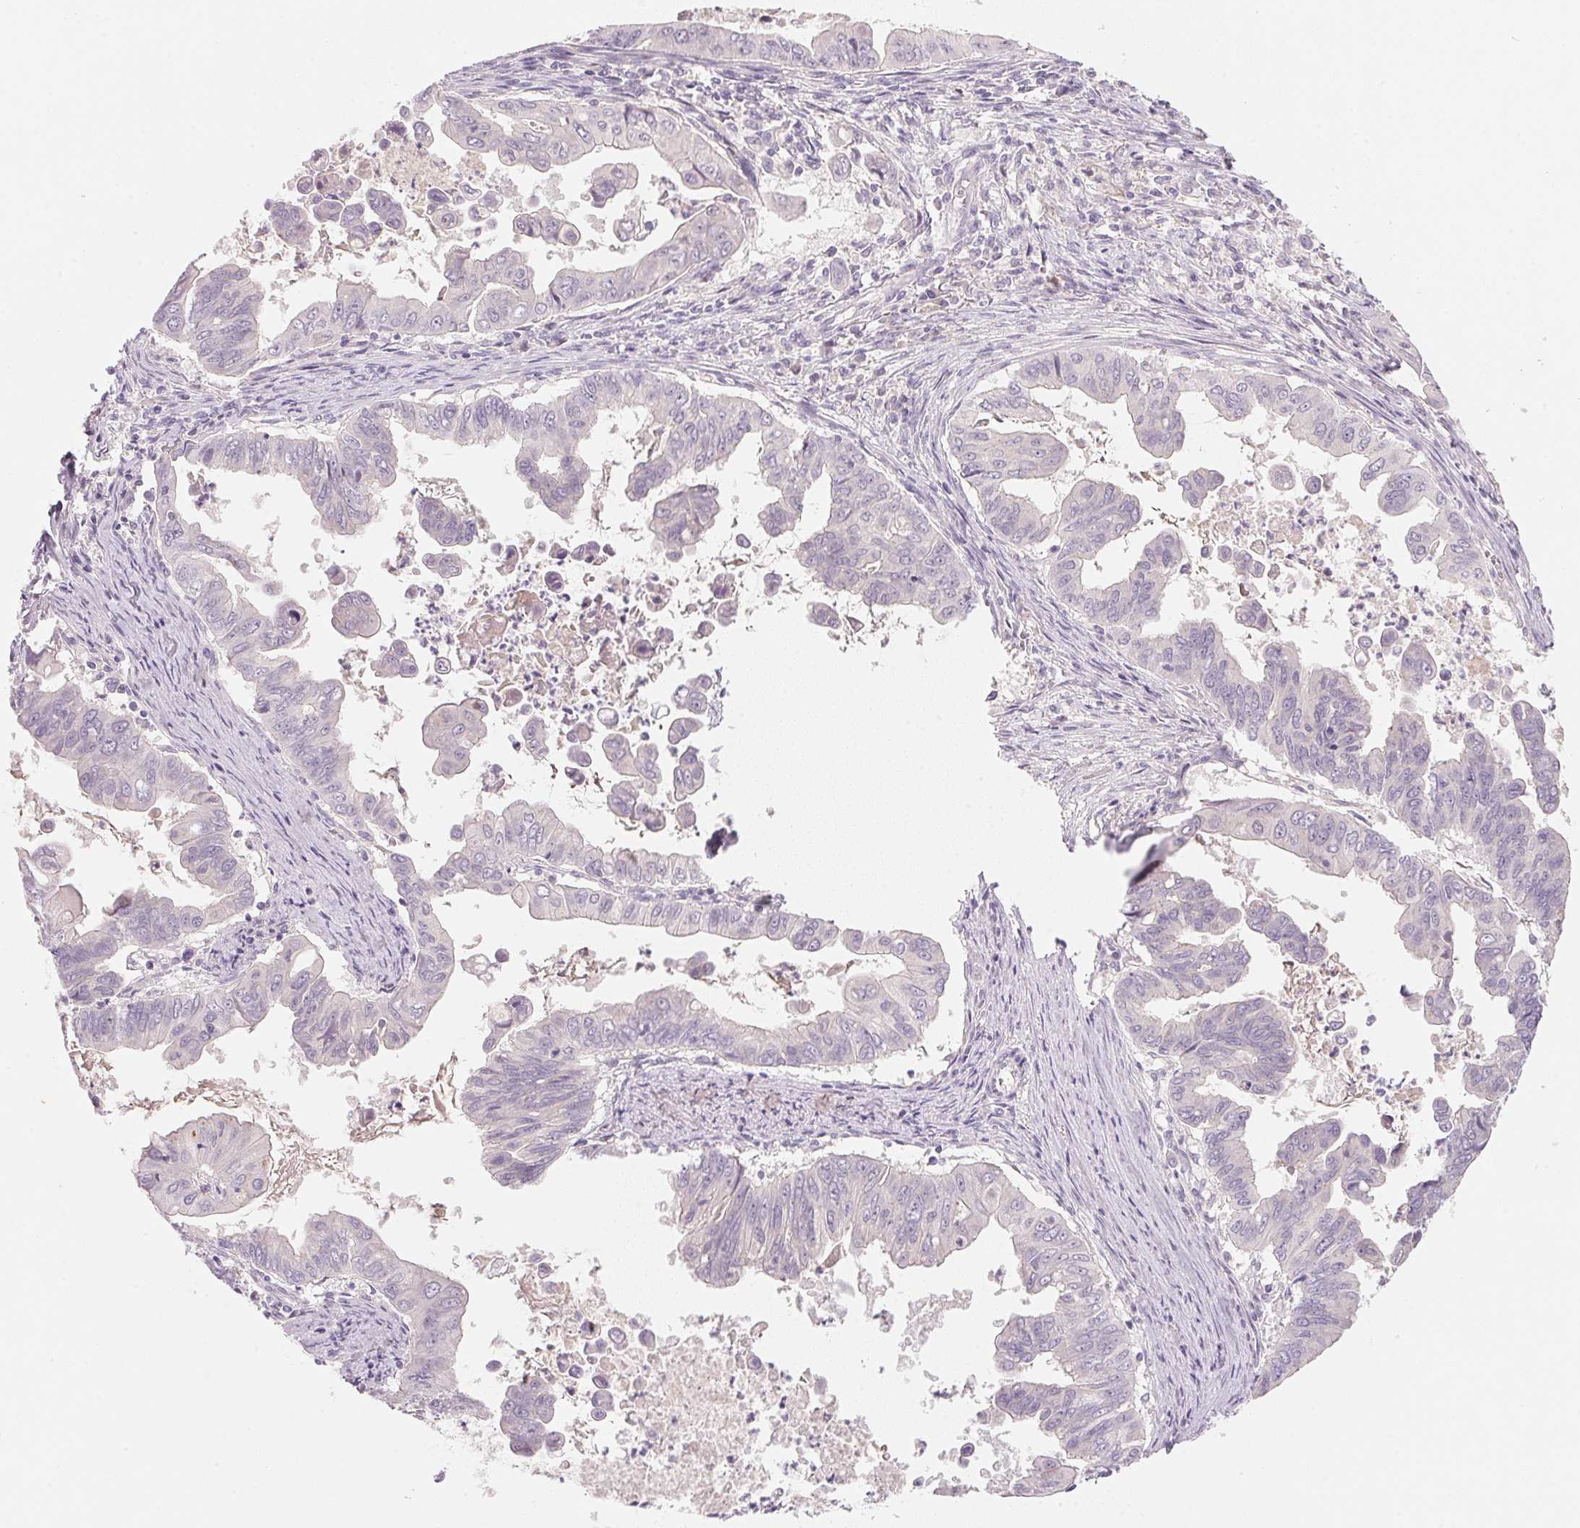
{"staining": {"intensity": "negative", "quantity": "none", "location": "none"}, "tissue": "stomach cancer", "cell_type": "Tumor cells", "image_type": "cancer", "snomed": [{"axis": "morphology", "description": "Adenocarcinoma, NOS"}, {"axis": "topography", "description": "Stomach, upper"}], "caption": "Stomach cancer was stained to show a protein in brown. There is no significant staining in tumor cells.", "gene": "MCOLN3", "patient": {"sex": "male", "age": 80}}